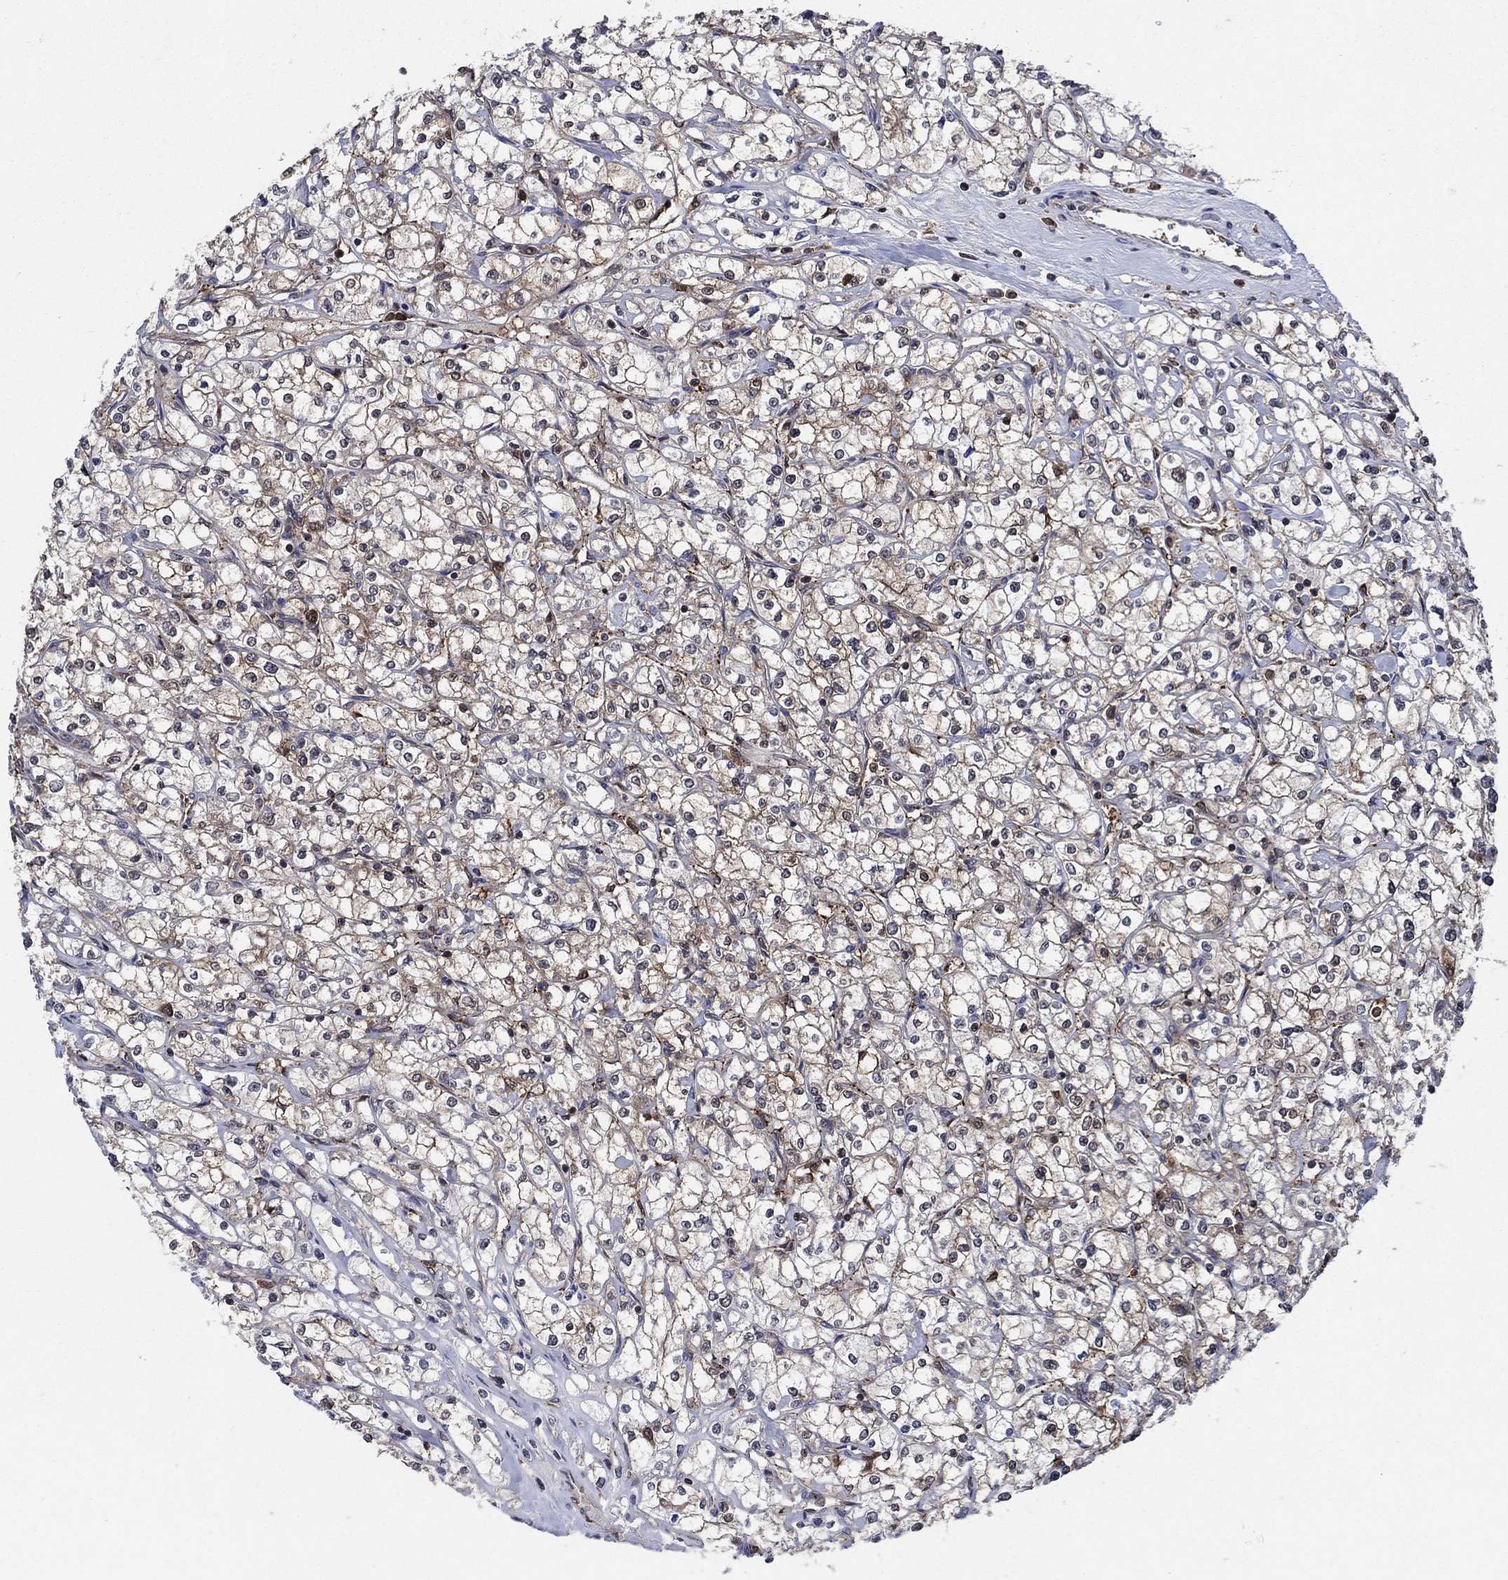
{"staining": {"intensity": "moderate", "quantity": ">75%", "location": "cytoplasmic/membranous"}, "tissue": "renal cancer", "cell_type": "Tumor cells", "image_type": "cancer", "snomed": [{"axis": "morphology", "description": "Adenocarcinoma, NOS"}, {"axis": "topography", "description": "Kidney"}], "caption": "Approximately >75% of tumor cells in renal cancer reveal moderate cytoplasmic/membranous protein positivity as visualized by brown immunohistochemical staining.", "gene": "CACYBP", "patient": {"sex": "male", "age": 67}}